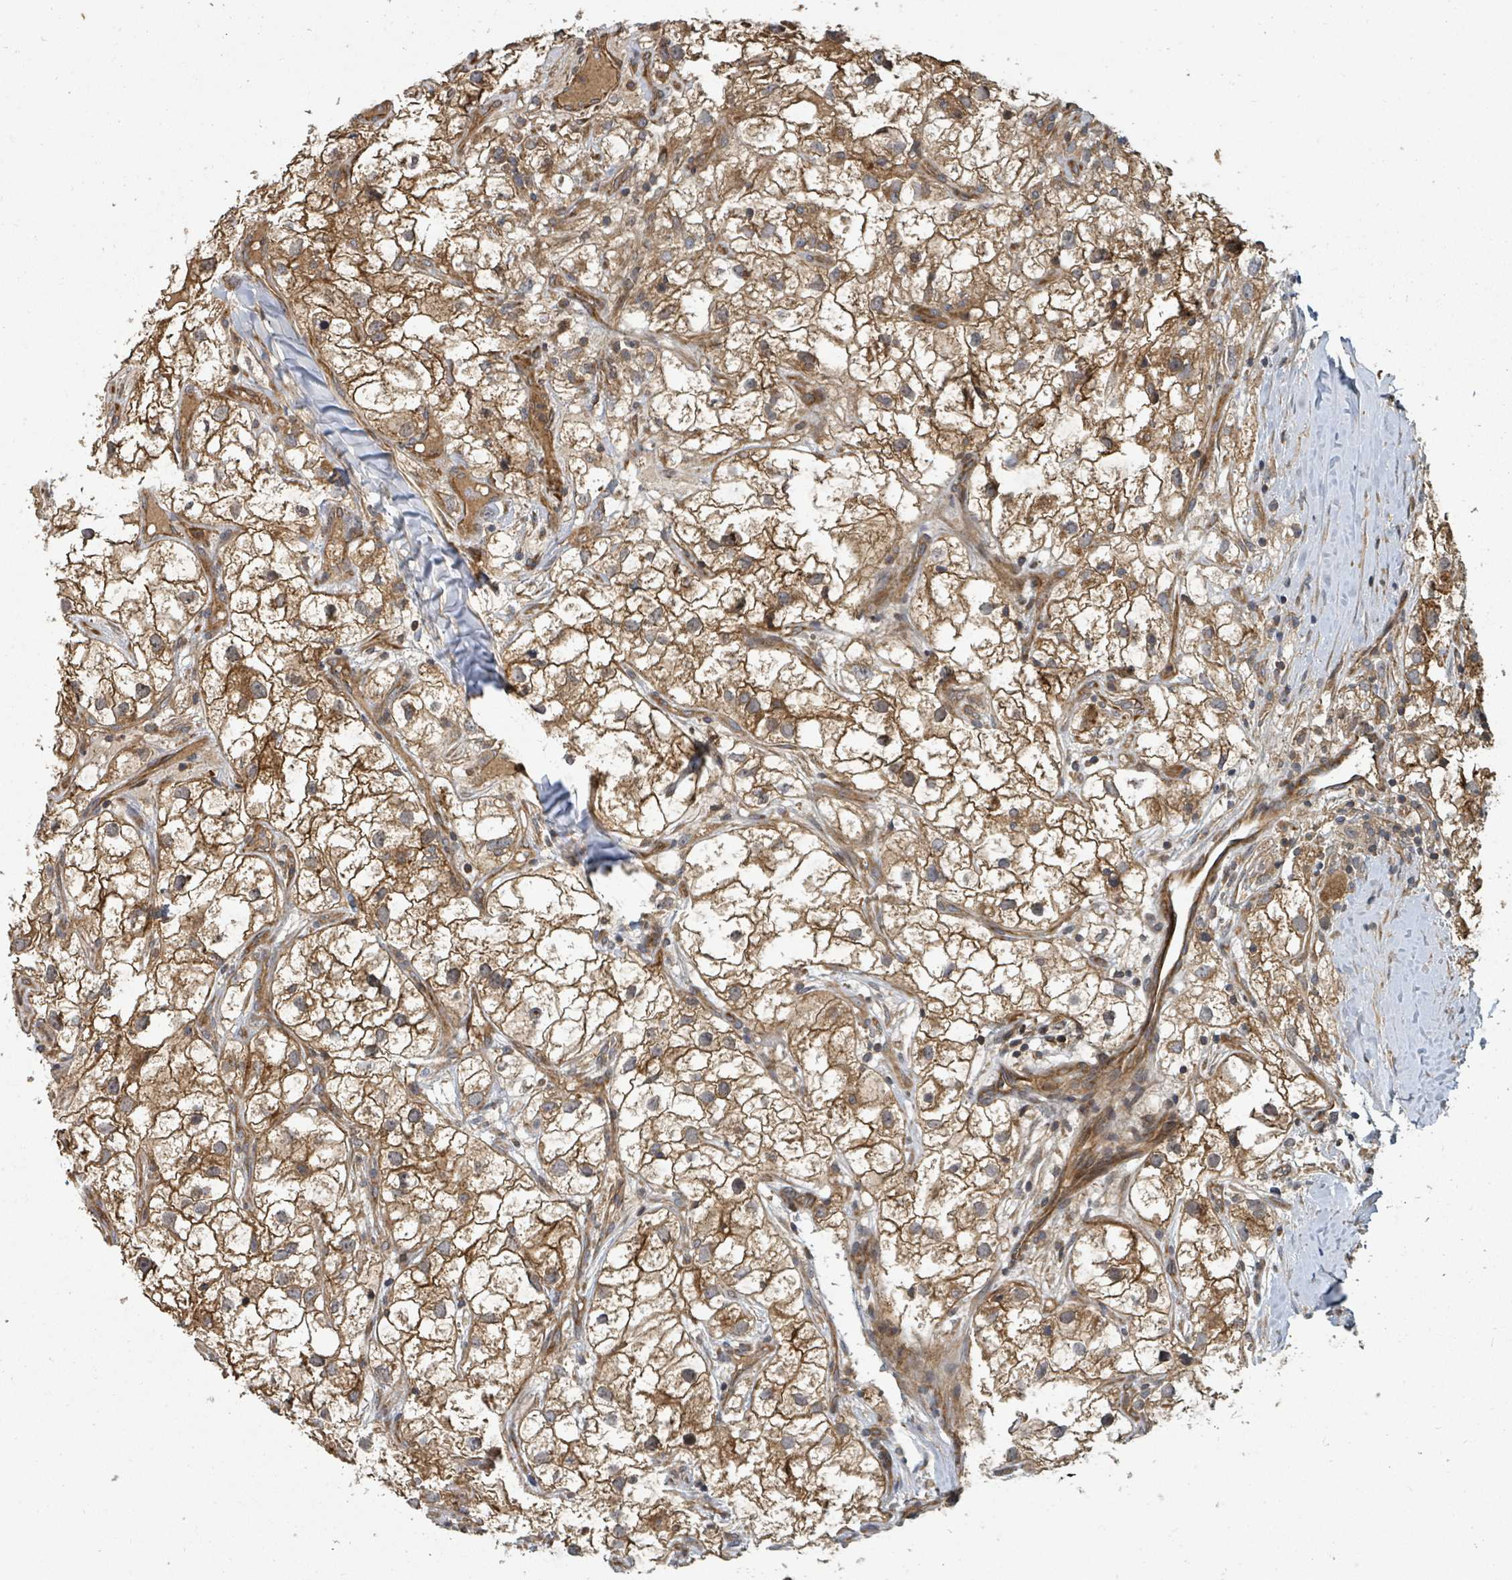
{"staining": {"intensity": "moderate", "quantity": ">75%", "location": "cytoplasmic/membranous"}, "tissue": "renal cancer", "cell_type": "Tumor cells", "image_type": "cancer", "snomed": [{"axis": "morphology", "description": "Adenocarcinoma, NOS"}, {"axis": "topography", "description": "Kidney"}], "caption": "Moderate cytoplasmic/membranous protein expression is appreciated in approximately >75% of tumor cells in renal cancer (adenocarcinoma). (IHC, brightfield microscopy, high magnification).", "gene": "DPM1", "patient": {"sex": "male", "age": 59}}